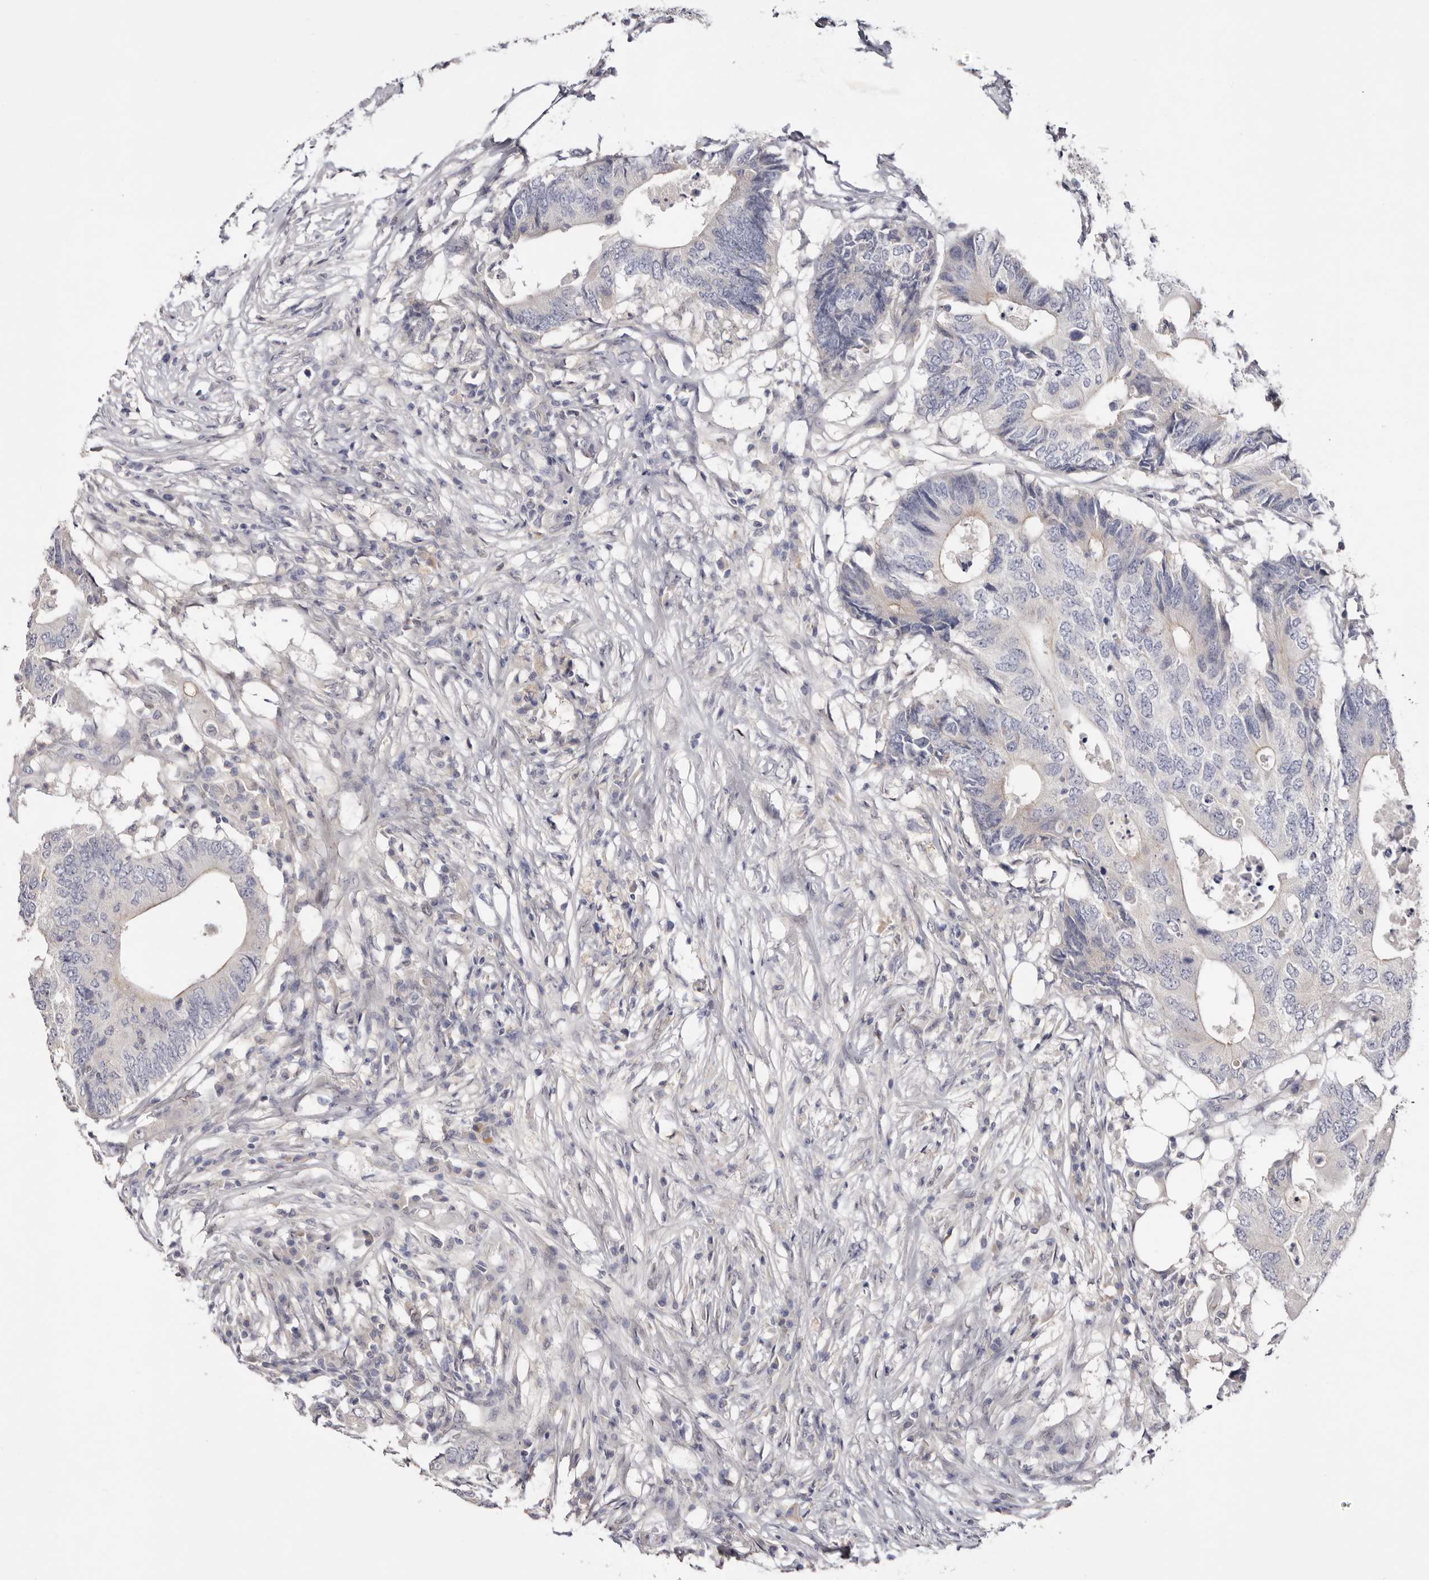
{"staining": {"intensity": "negative", "quantity": "none", "location": "none"}, "tissue": "colorectal cancer", "cell_type": "Tumor cells", "image_type": "cancer", "snomed": [{"axis": "morphology", "description": "Adenocarcinoma, NOS"}, {"axis": "topography", "description": "Colon"}], "caption": "Adenocarcinoma (colorectal) was stained to show a protein in brown. There is no significant positivity in tumor cells. (Immunohistochemistry (ihc), brightfield microscopy, high magnification).", "gene": "LMLN", "patient": {"sex": "male", "age": 71}}